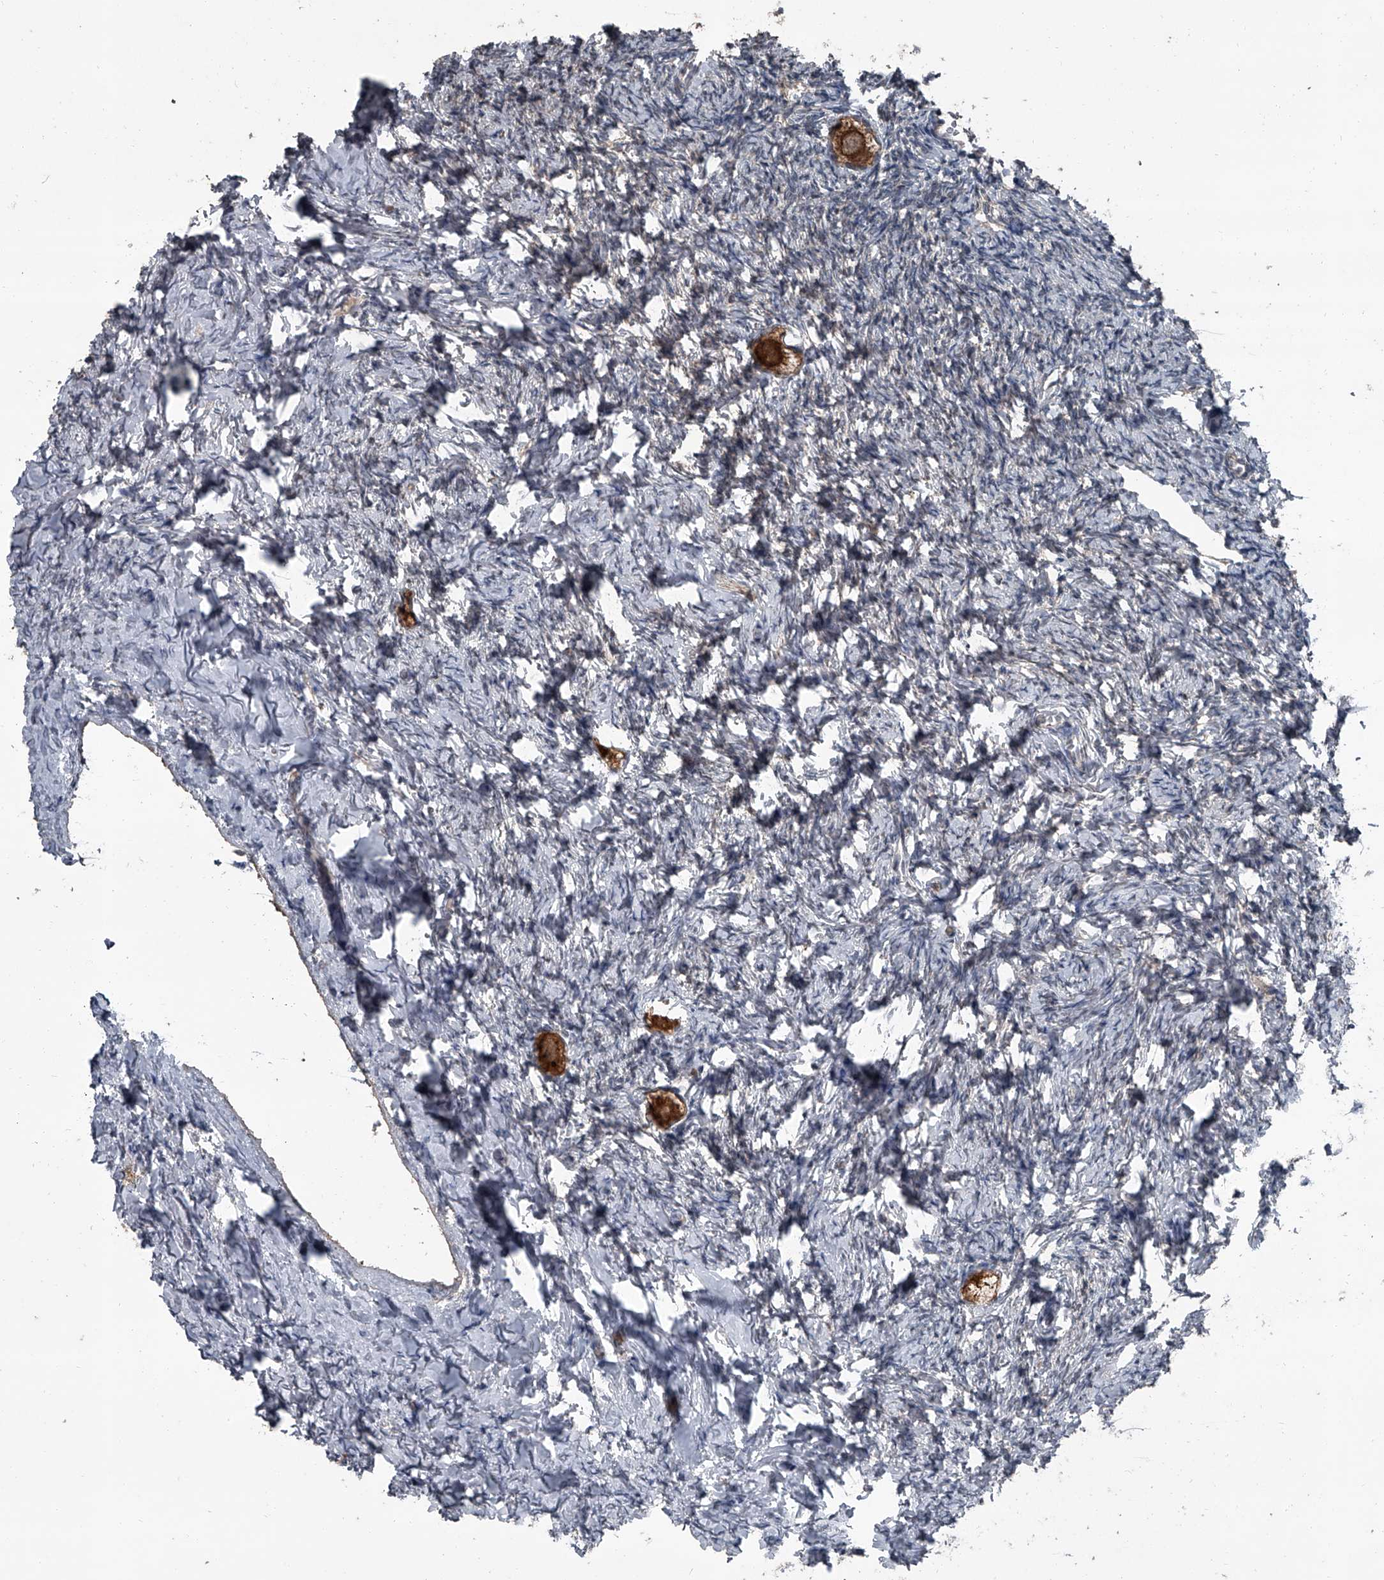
{"staining": {"intensity": "strong", "quantity": ">75%", "location": "cytoplasmic/membranous"}, "tissue": "ovary", "cell_type": "Follicle cells", "image_type": "normal", "snomed": [{"axis": "morphology", "description": "Normal tissue, NOS"}, {"axis": "topography", "description": "Ovary"}], "caption": "Ovary stained for a protein shows strong cytoplasmic/membranous positivity in follicle cells. The staining is performed using DAB (3,3'-diaminobenzidine) brown chromogen to label protein expression. The nuclei are counter-stained blue using hematoxylin.", "gene": "OARD1", "patient": {"sex": "female", "age": 27}}